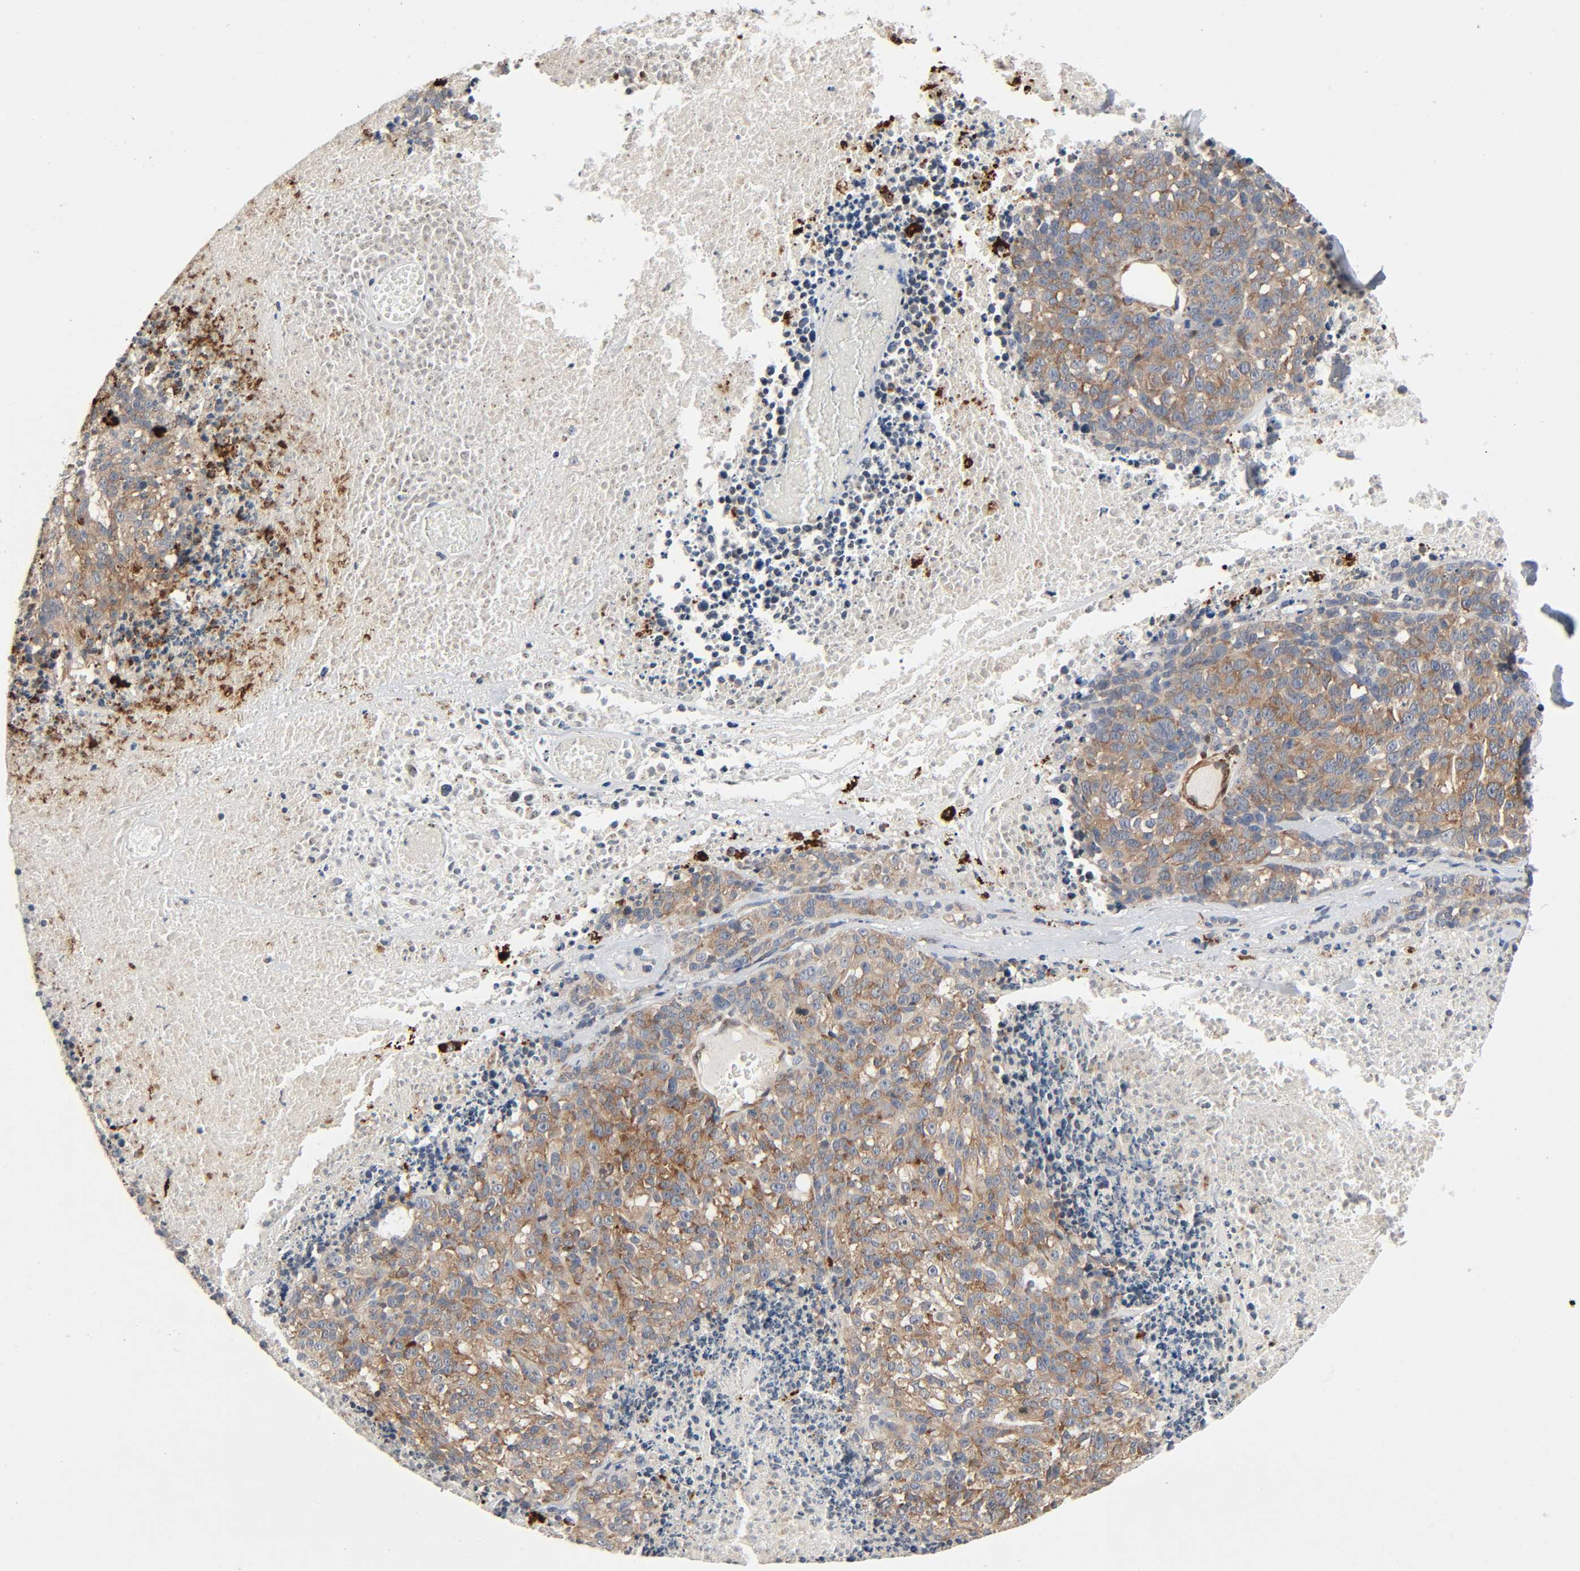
{"staining": {"intensity": "moderate", "quantity": ">75%", "location": "cytoplasmic/membranous"}, "tissue": "melanoma", "cell_type": "Tumor cells", "image_type": "cancer", "snomed": [{"axis": "morphology", "description": "Malignant melanoma, Metastatic site"}, {"axis": "topography", "description": "Cerebral cortex"}], "caption": "This micrograph displays immunohistochemistry staining of human malignant melanoma (metastatic site), with medium moderate cytoplasmic/membranous positivity in approximately >75% of tumor cells.", "gene": "PTK2", "patient": {"sex": "female", "age": 52}}